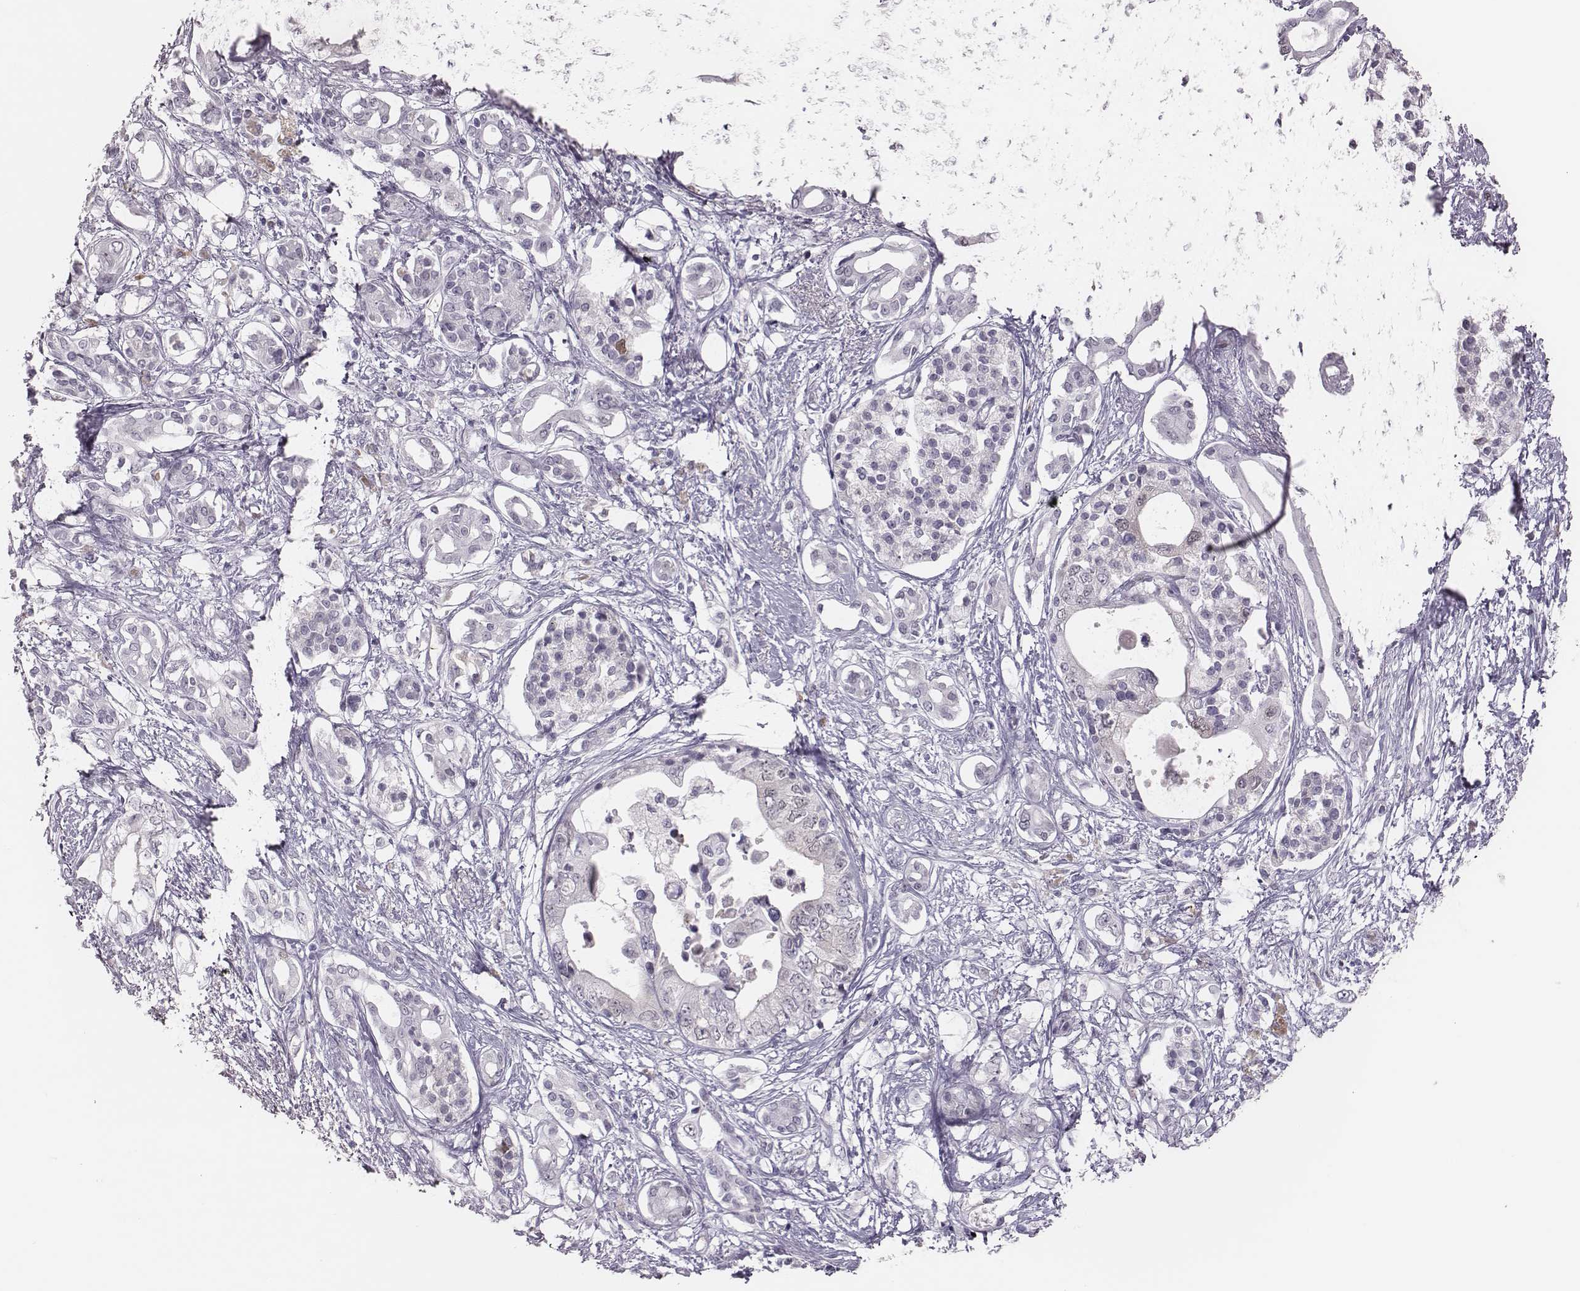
{"staining": {"intensity": "negative", "quantity": "none", "location": "none"}, "tissue": "pancreatic cancer", "cell_type": "Tumor cells", "image_type": "cancer", "snomed": [{"axis": "morphology", "description": "Adenocarcinoma, NOS"}, {"axis": "topography", "description": "Pancreas"}], "caption": "Immunohistochemistry (IHC) of pancreatic adenocarcinoma displays no expression in tumor cells. (Stains: DAB (3,3'-diaminobenzidine) immunohistochemistry (IHC) with hematoxylin counter stain, Microscopy: brightfield microscopy at high magnification).", "gene": "PBK", "patient": {"sex": "female", "age": 63}}